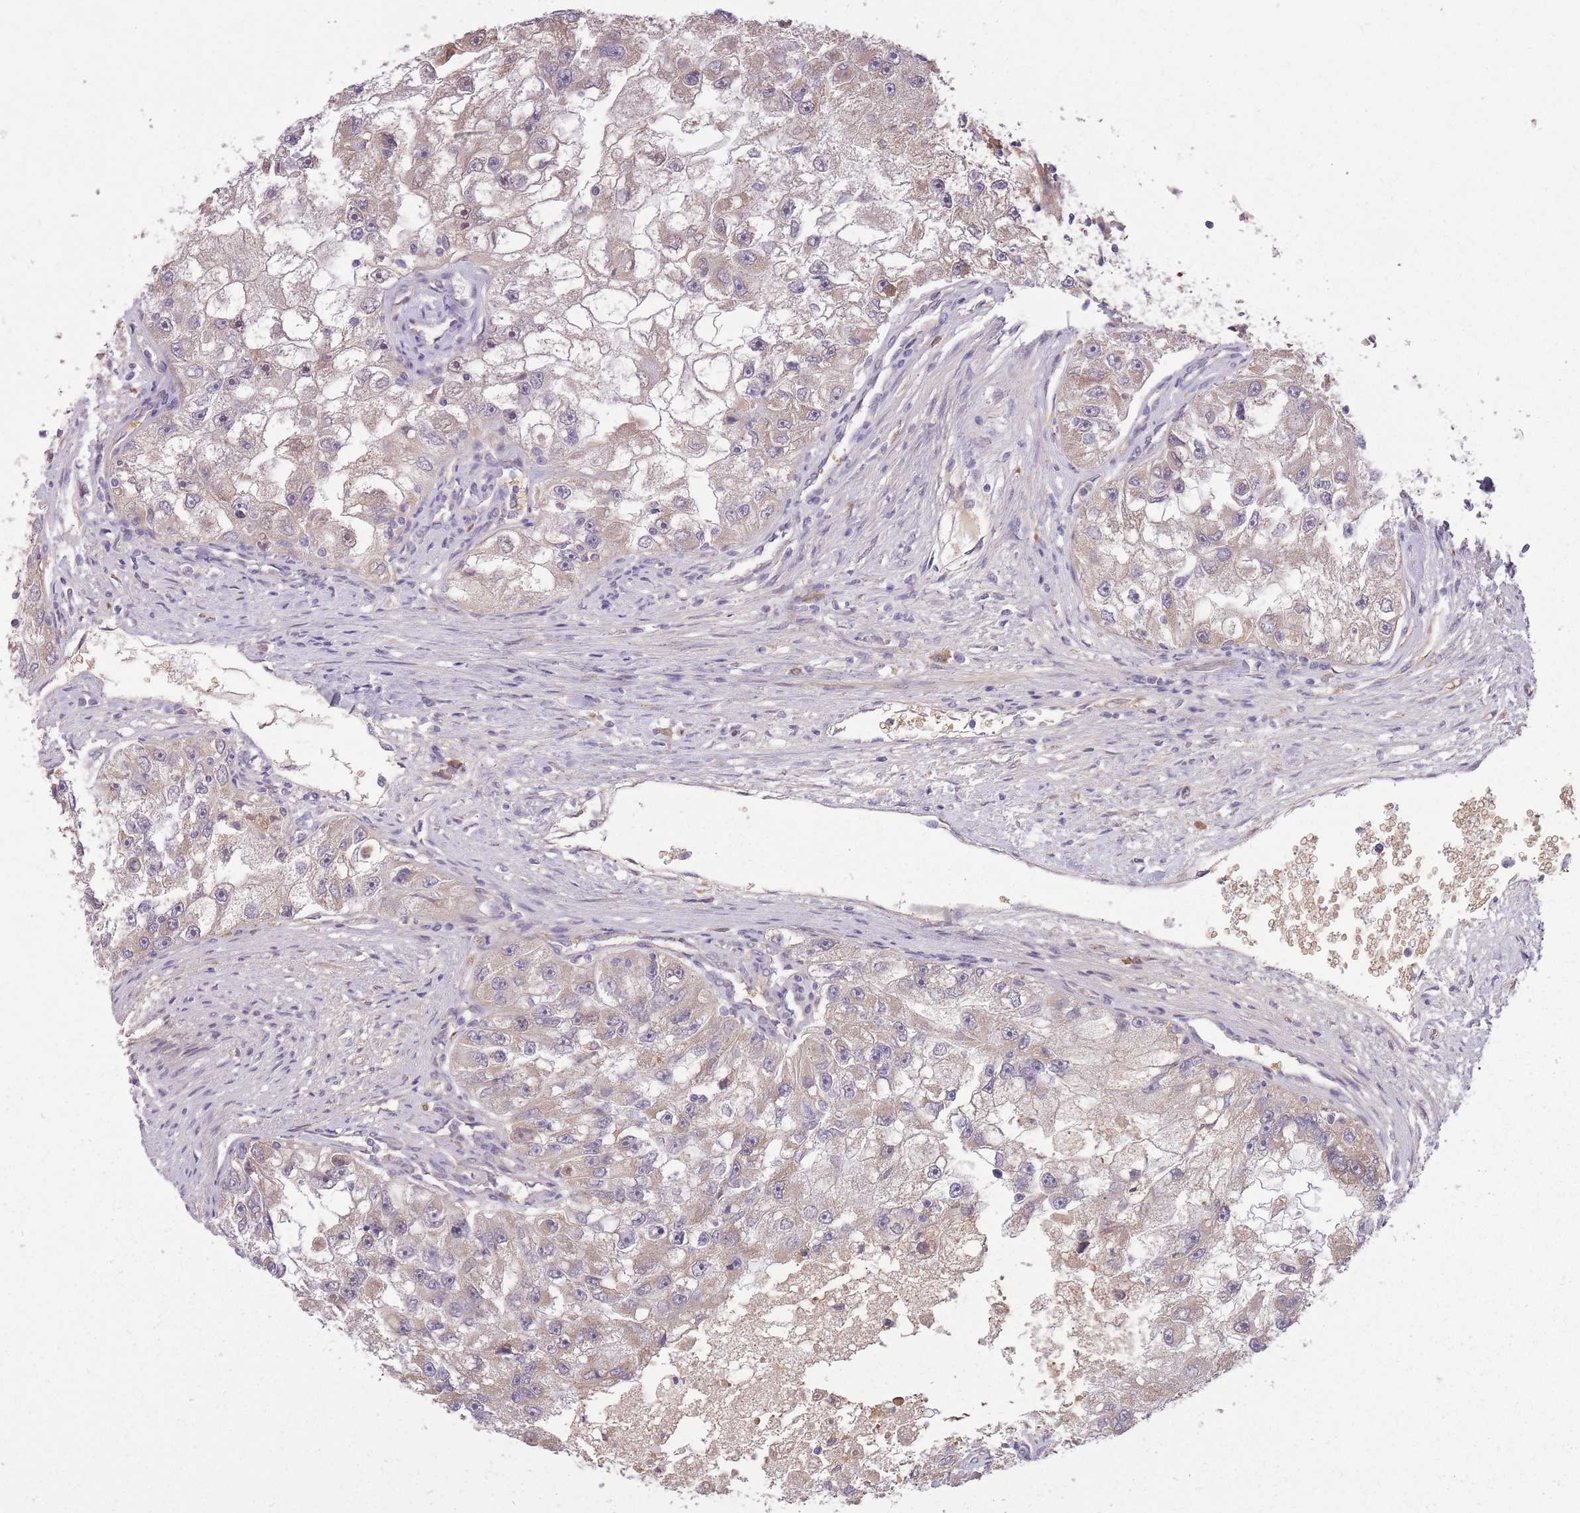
{"staining": {"intensity": "weak", "quantity": "25%-75%", "location": "cytoplasmic/membranous"}, "tissue": "renal cancer", "cell_type": "Tumor cells", "image_type": "cancer", "snomed": [{"axis": "morphology", "description": "Adenocarcinoma, NOS"}, {"axis": "topography", "description": "Kidney"}], "caption": "Human renal adenocarcinoma stained with a protein marker displays weak staining in tumor cells.", "gene": "POLR3F", "patient": {"sex": "male", "age": 63}}